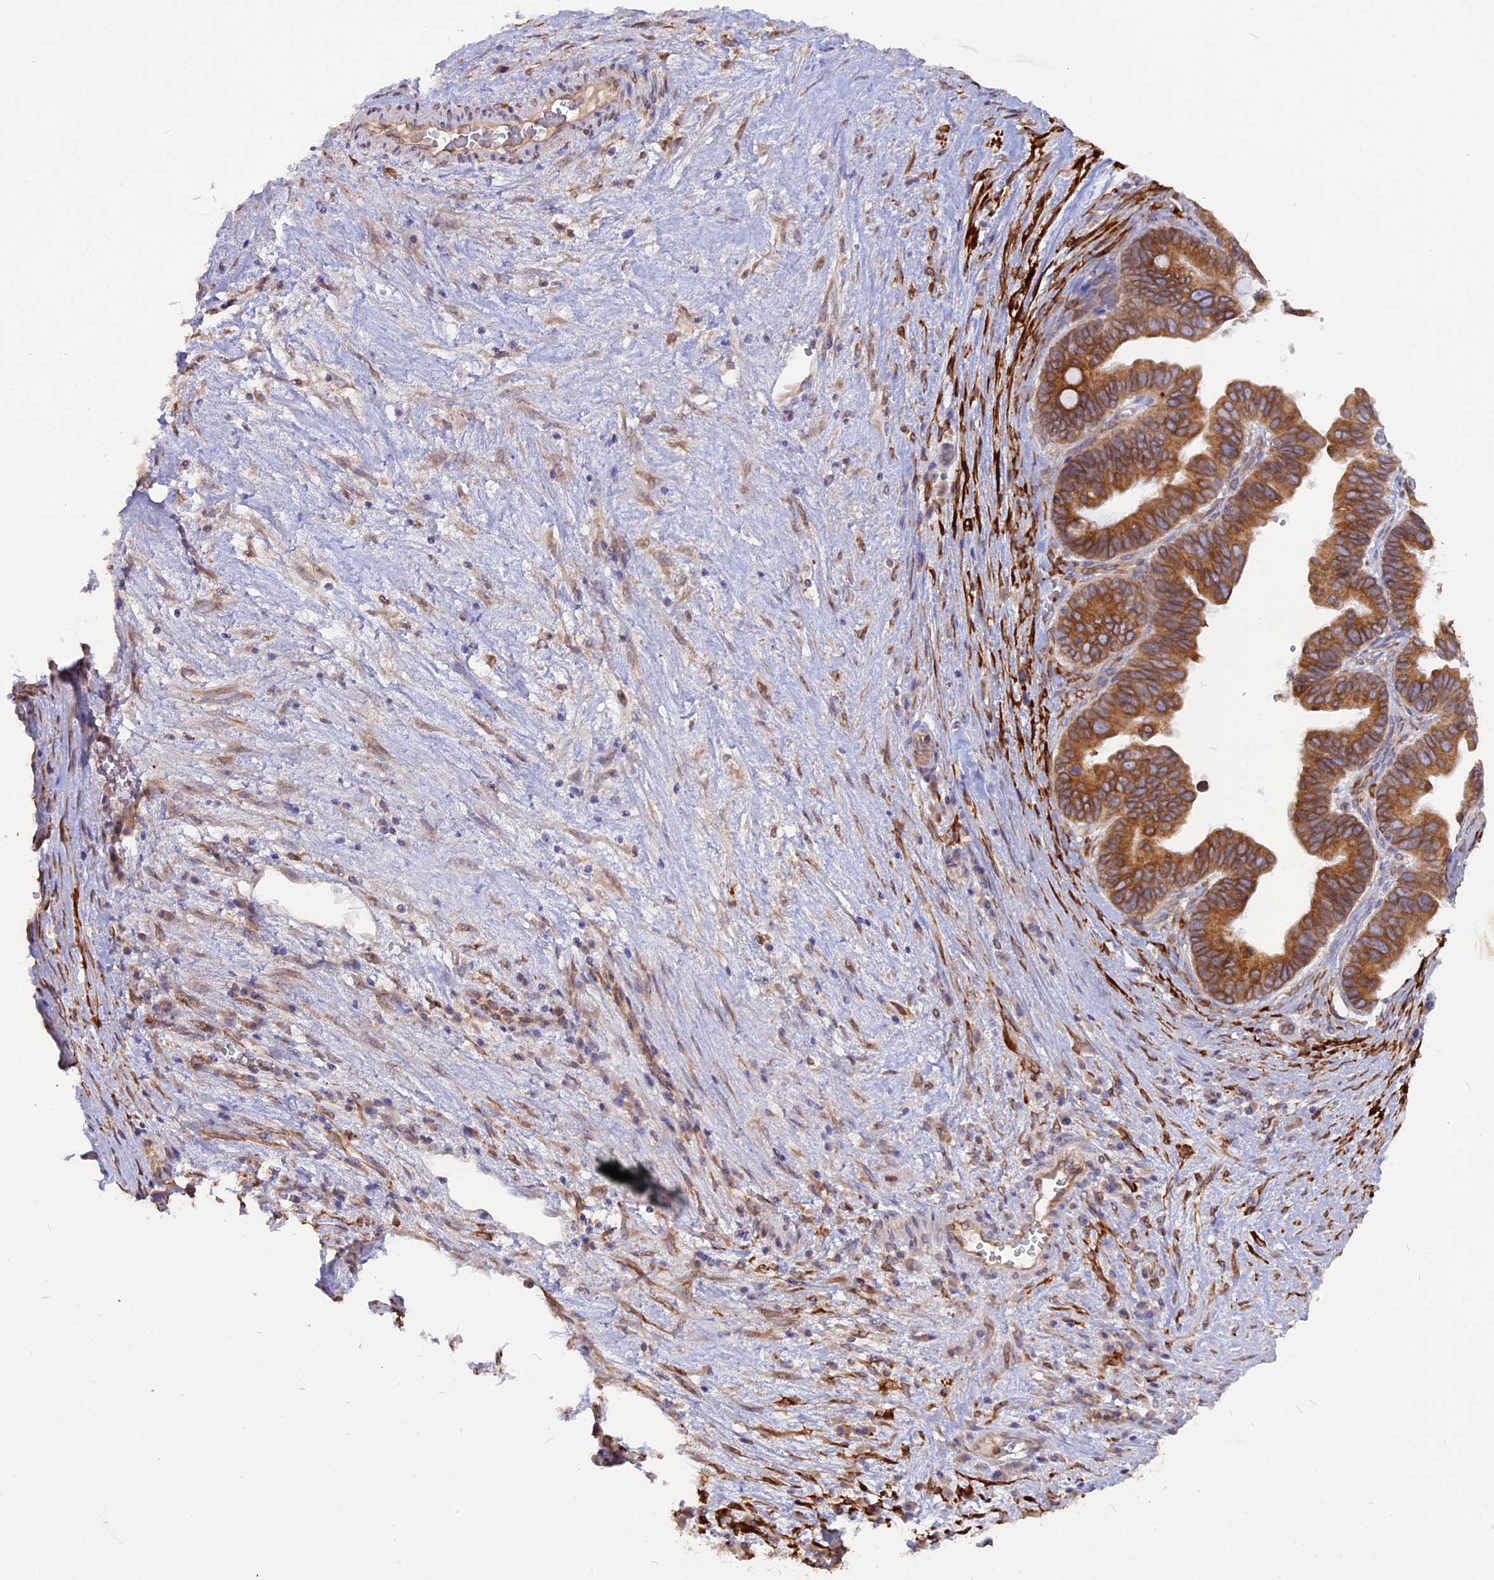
{"staining": {"intensity": "strong", "quantity": ">75%", "location": "cytoplasmic/membranous"}, "tissue": "ovarian cancer", "cell_type": "Tumor cells", "image_type": "cancer", "snomed": [{"axis": "morphology", "description": "Cystadenocarcinoma, serous, NOS"}, {"axis": "topography", "description": "Ovary"}], "caption": "This is a micrograph of immunohistochemistry (IHC) staining of ovarian serous cystadenocarcinoma, which shows strong positivity in the cytoplasmic/membranous of tumor cells.", "gene": "TLCD1", "patient": {"sex": "female", "age": 56}}